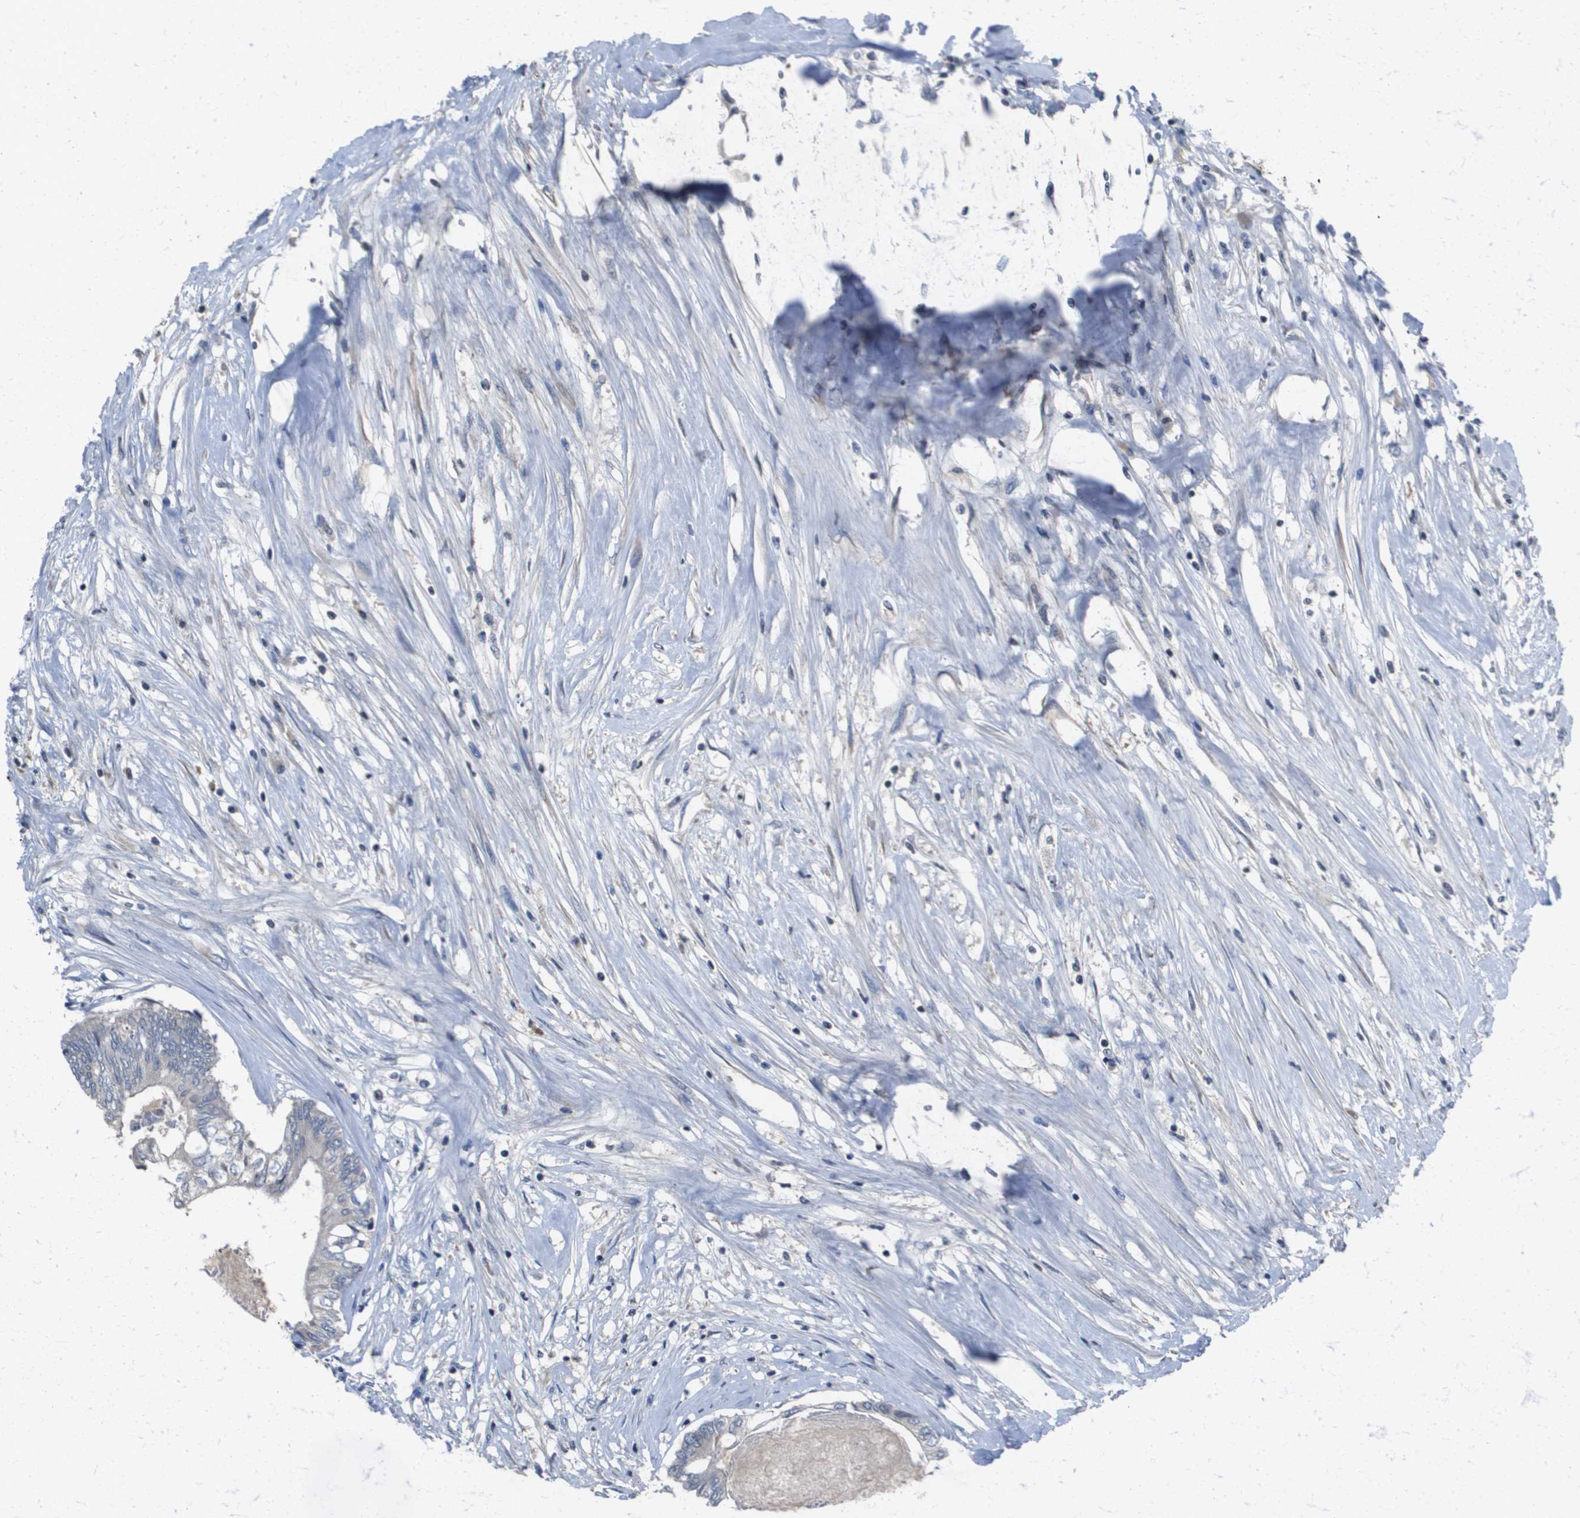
{"staining": {"intensity": "negative", "quantity": "none", "location": "none"}, "tissue": "colorectal cancer", "cell_type": "Tumor cells", "image_type": "cancer", "snomed": [{"axis": "morphology", "description": "Adenocarcinoma, NOS"}, {"axis": "topography", "description": "Rectum"}], "caption": "Immunohistochemical staining of human colorectal cancer (adenocarcinoma) shows no significant positivity in tumor cells.", "gene": "CAPN11", "patient": {"sex": "male", "age": 63}}